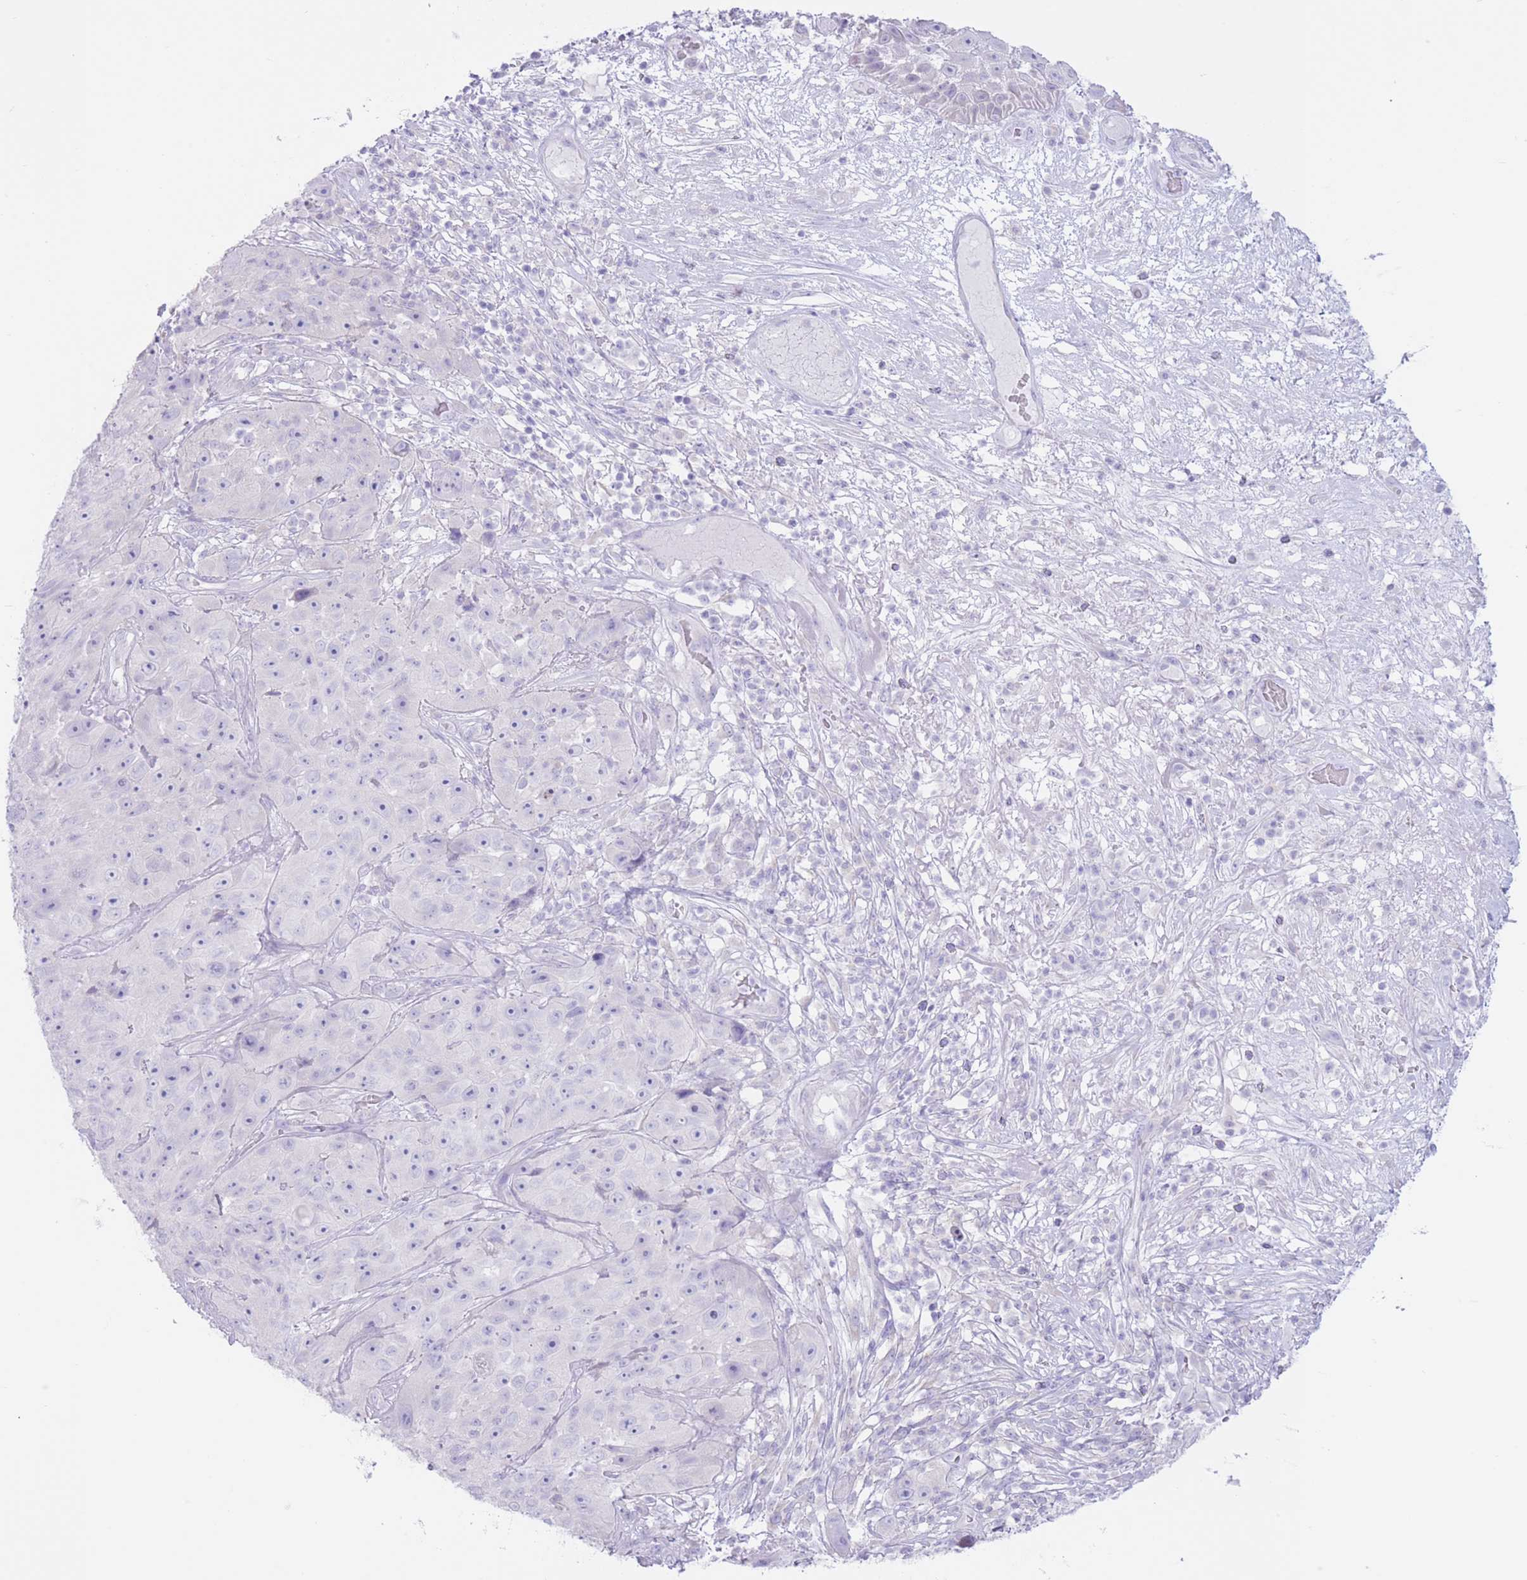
{"staining": {"intensity": "negative", "quantity": "none", "location": "none"}, "tissue": "skin cancer", "cell_type": "Tumor cells", "image_type": "cancer", "snomed": [{"axis": "morphology", "description": "Squamous cell carcinoma, NOS"}, {"axis": "topography", "description": "Skin"}], "caption": "This is an immunohistochemistry (IHC) micrograph of skin cancer. There is no staining in tumor cells.", "gene": "FAH", "patient": {"sex": "female", "age": 87}}